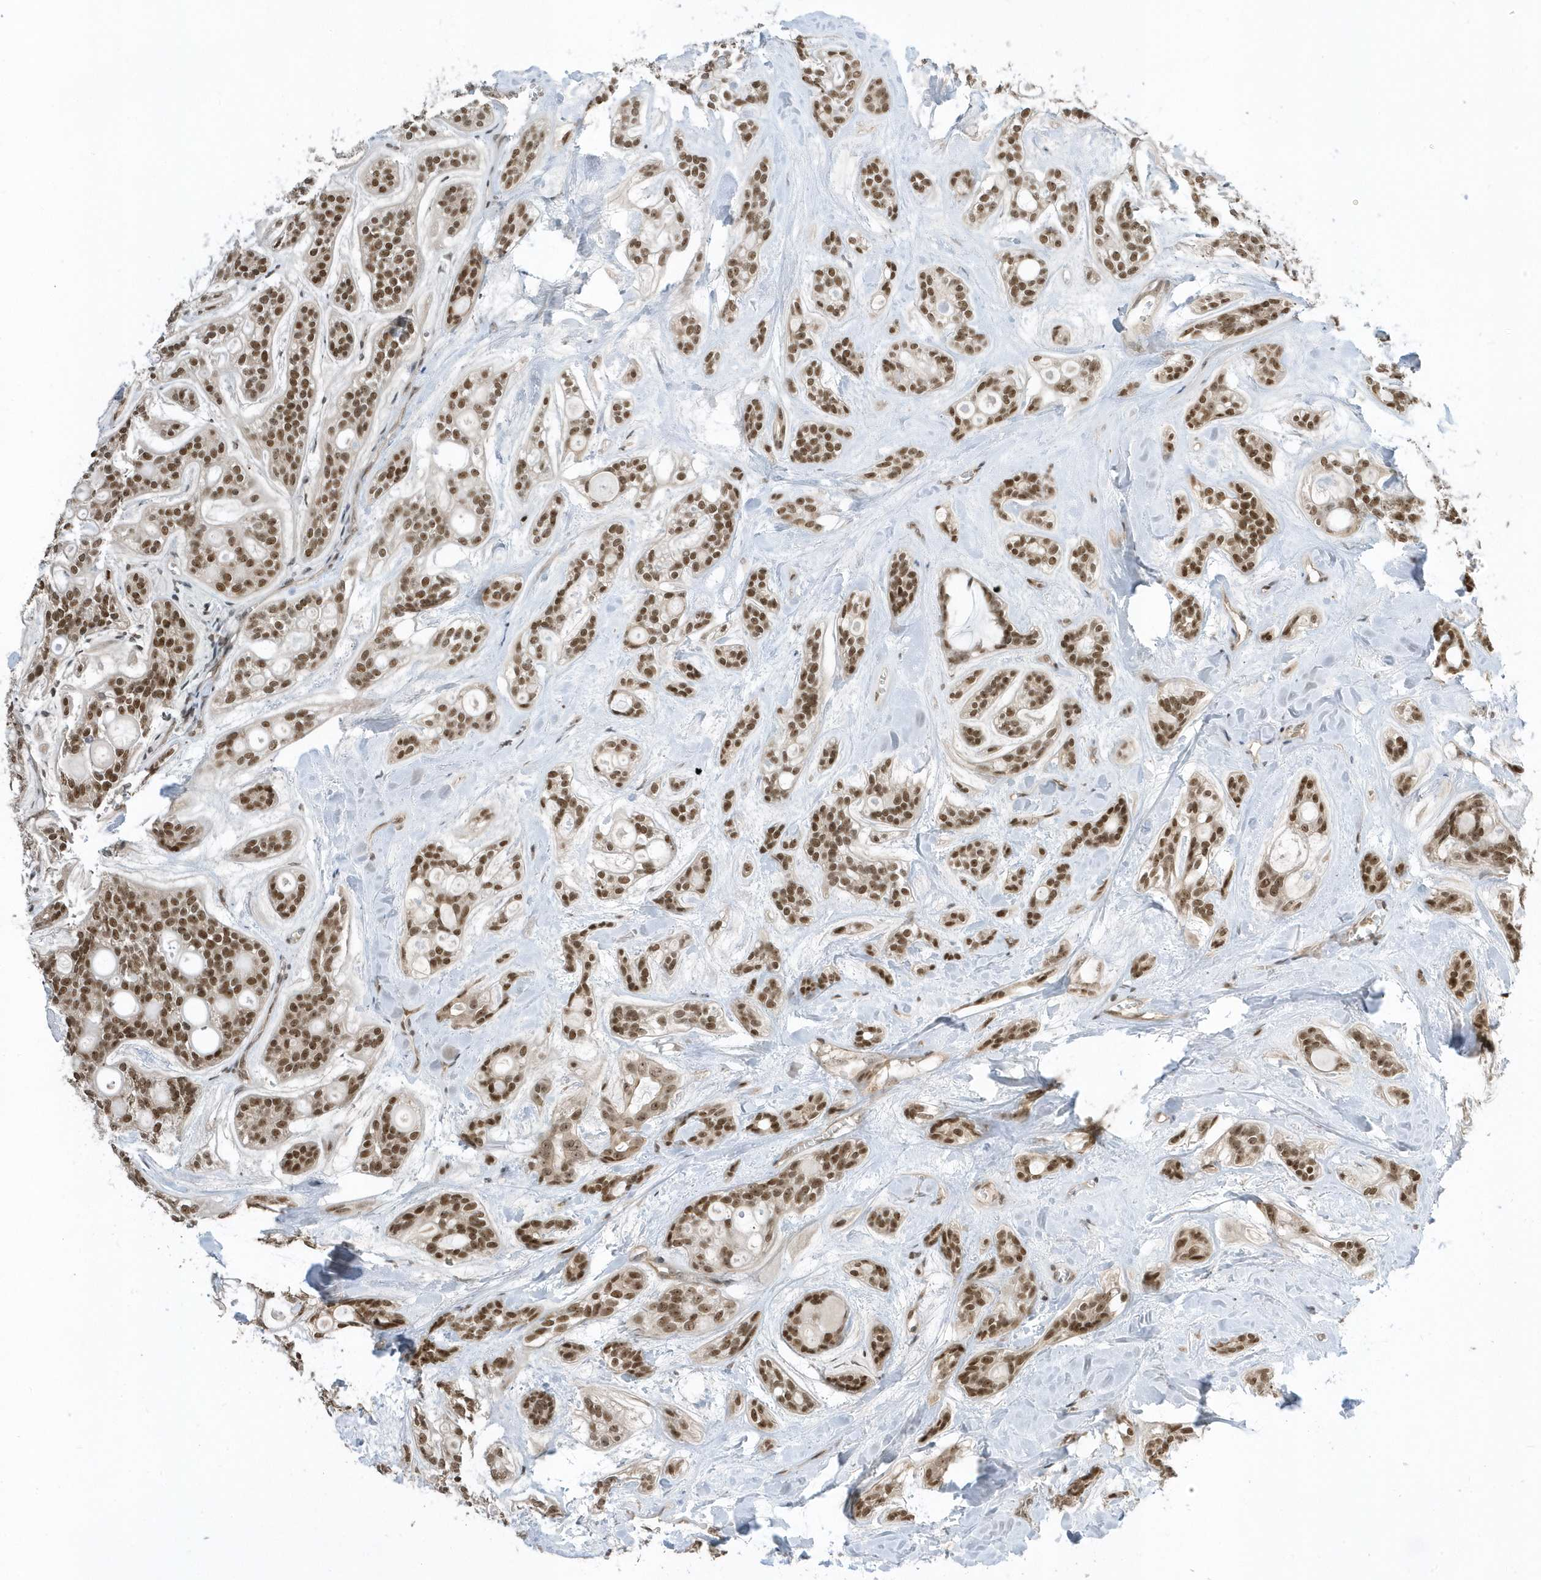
{"staining": {"intensity": "moderate", "quantity": ">75%", "location": "nuclear"}, "tissue": "head and neck cancer", "cell_type": "Tumor cells", "image_type": "cancer", "snomed": [{"axis": "morphology", "description": "Adenocarcinoma, NOS"}, {"axis": "topography", "description": "Head-Neck"}], "caption": "A brown stain shows moderate nuclear positivity of a protein in head and neck cancer tumor cells.", "gene": "ZNF740", "patient": {"sex": "male", "age": 66}}